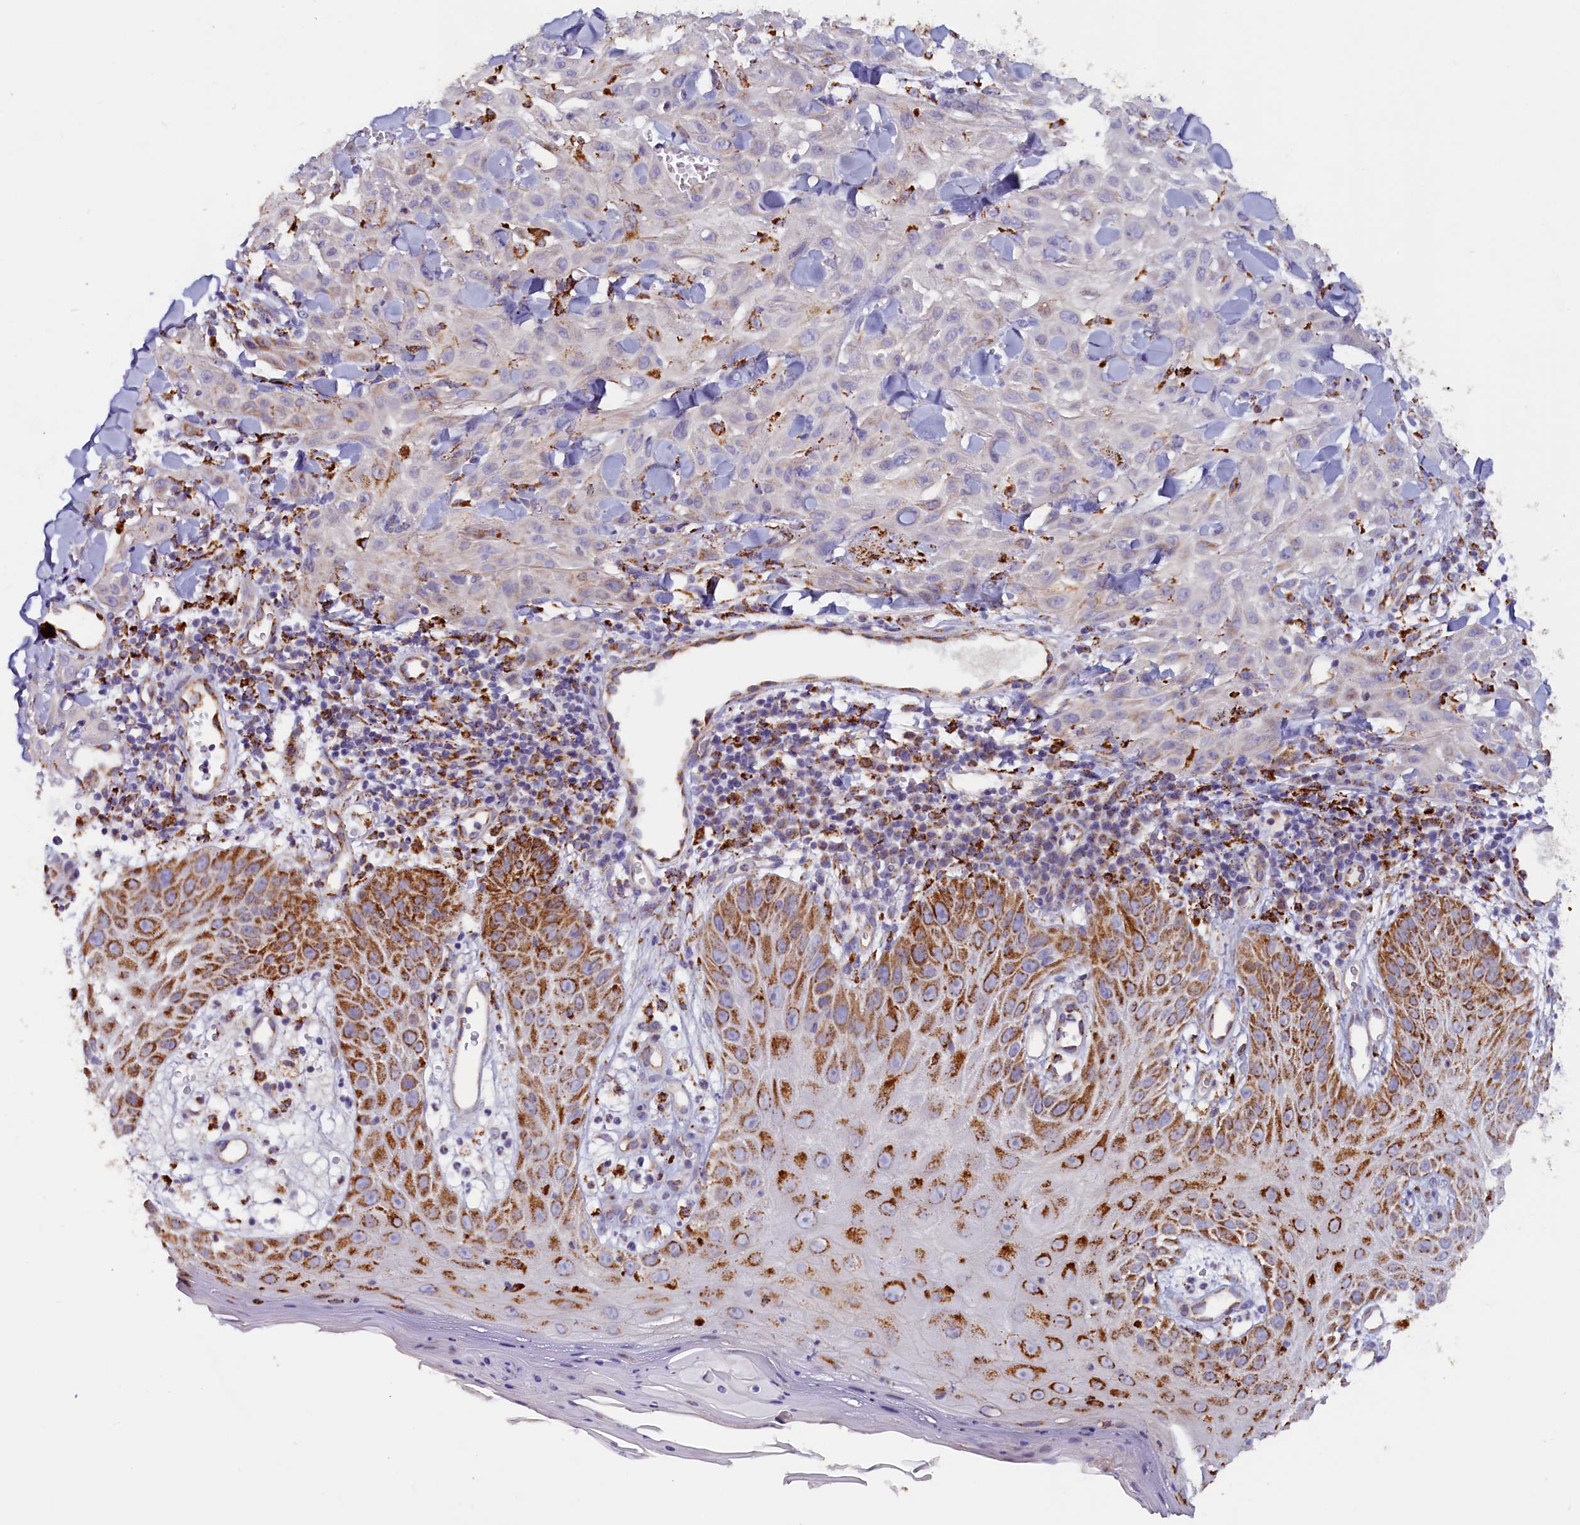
{"staining": {"intensity": "negative", "quantity": "none", "location": "none"}, "tissue": "skin cancer", "cell_type": "Tumor cells", "image_type": "cancer", "snomed": [{"axis": "morphology", "description": "Squamous cell carcinoma, NOS"}, {"axis": "topography", "description": "Skin"}], "caption": "IHC of human squamous cell carcinoma (skin) reveals no expression in tumor cells.", "gene": "AKTIP", "patient": {"sex": "male", "age": 24}}